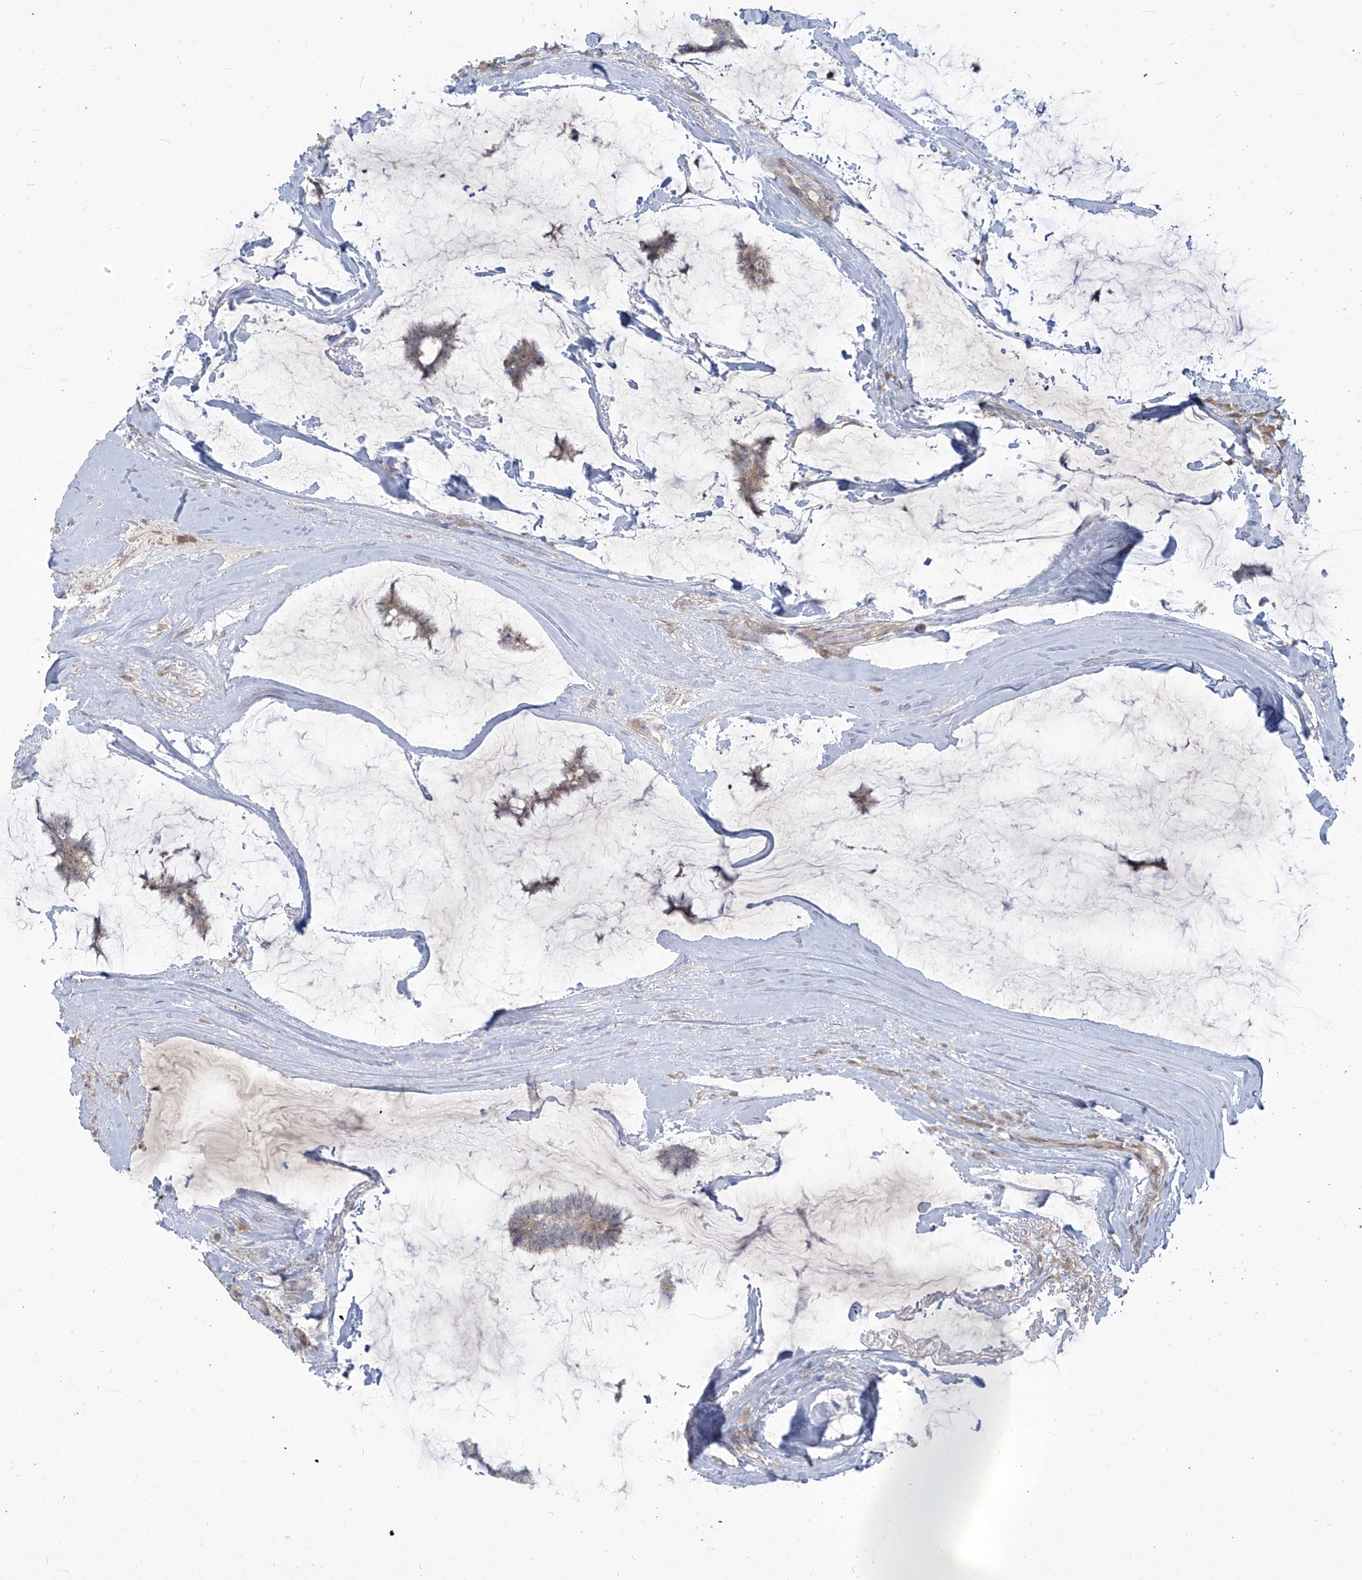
{"staining": {"intensity": "weak", "quantity": "<25%", "location": "cytoplasmic/membranous"}, "tissue": "breast cancer", "cell_type": "Tumor cells", "image_type": "cancer", "snomed": [{"axis": "morphology", "description": "Duct carcinoma"}, {"axis": "topography", "description": "Breast"}], "caption": "Tumor cells show no significant protein staining in breast invasive ductal carcinoma. (Stains: DAB immunohistochemistry with hematoxylin counter stain, Microscopy: brightfield microscopy at high magnification).", "gene": "MAGIX", "patient": {"sex": "female", "age": 93}}